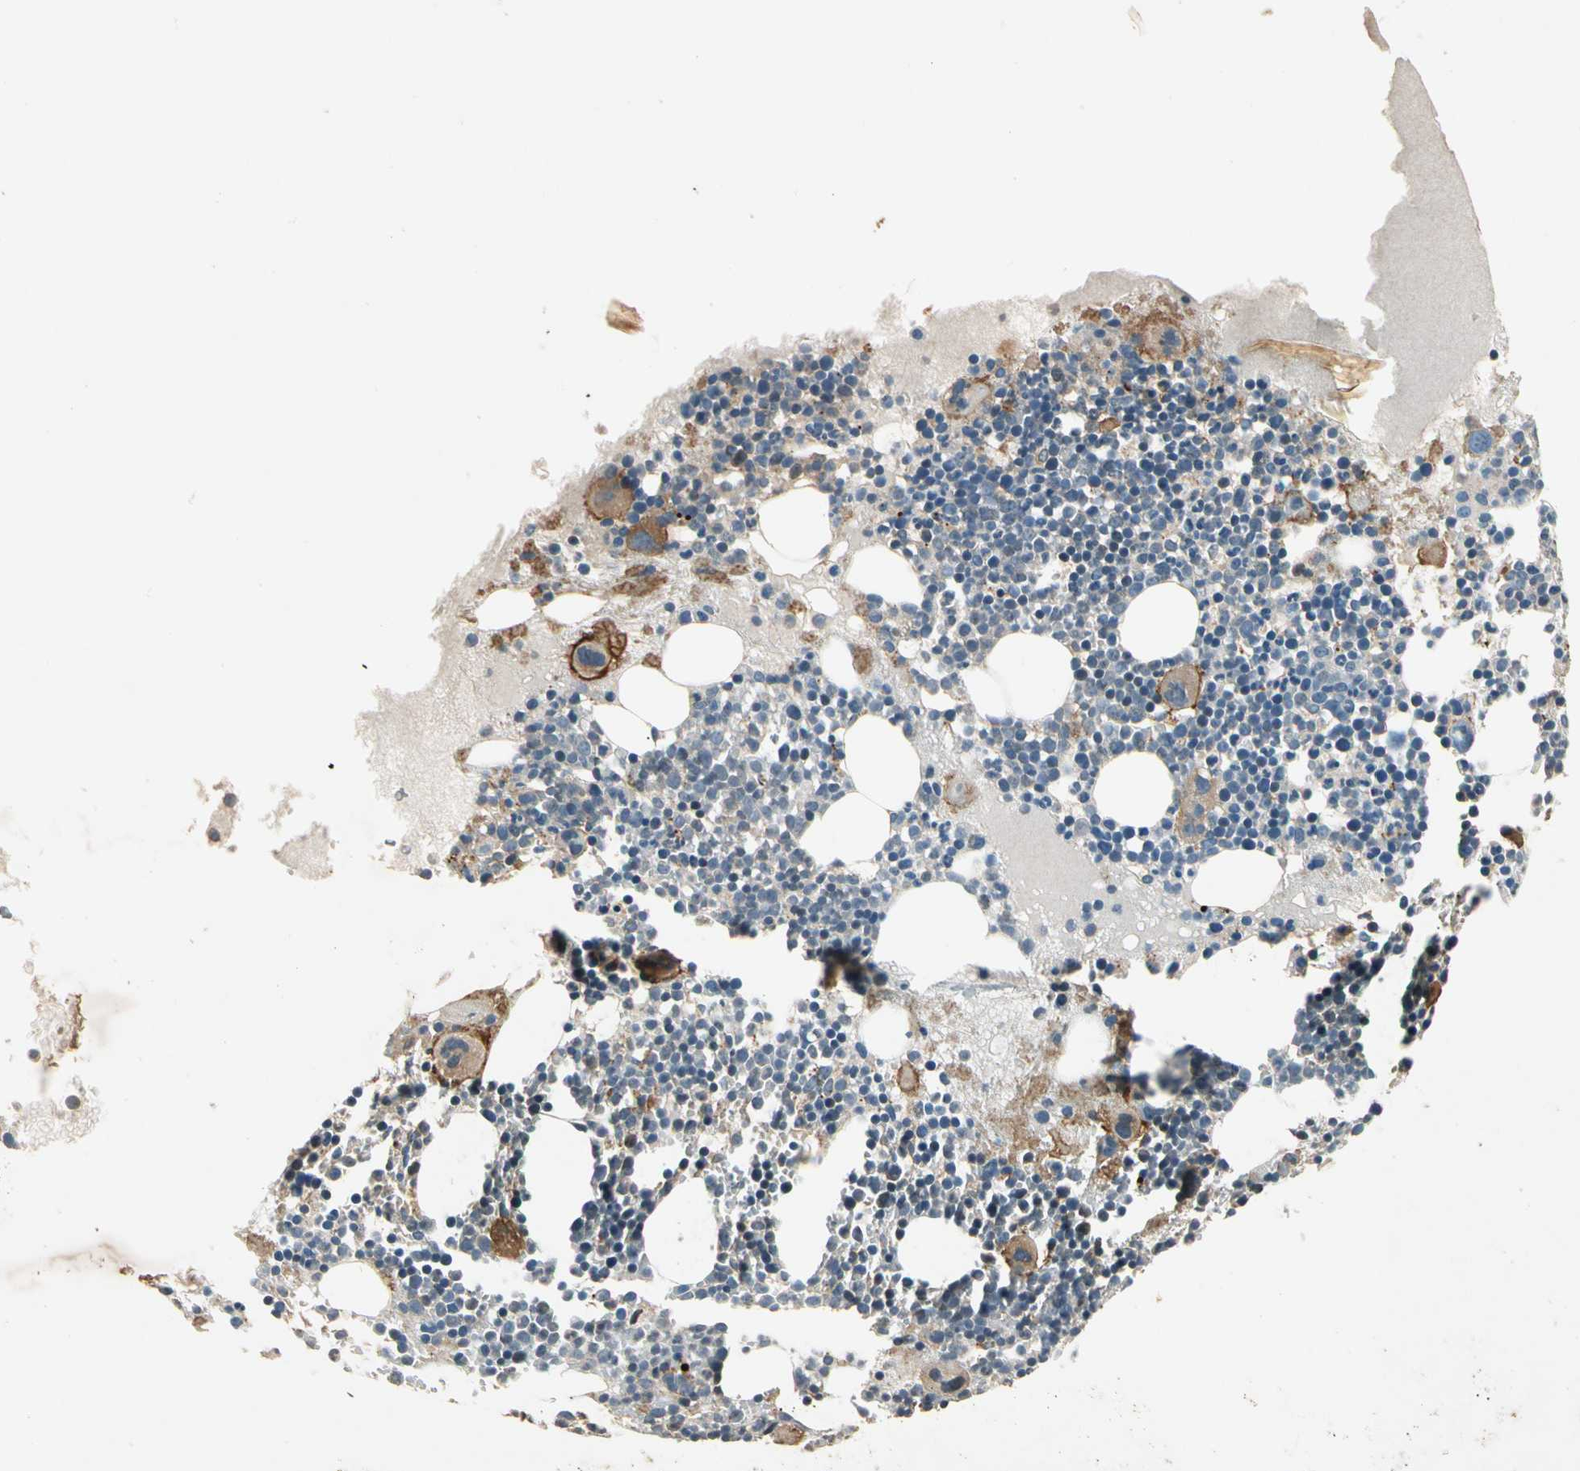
{"staining": {"intensity": "negative", "quantity": "none", "location": "none"}, "tissue": "bone marrow", "cell_type": "Hematopoietic cells", "image_type": "normal", "snomed": [{"axis": "morphology", "description": "Normal tissue, NOS"}, {"axis": "topography", "description": "Bone marrow"}], "caption": "This is an IHC histopathology image of unremarkable human bone marrow. There is no expression in hematopoietic cells.", "gene": "ROCK2", "patient": {"sex": "male", "age": 15}}